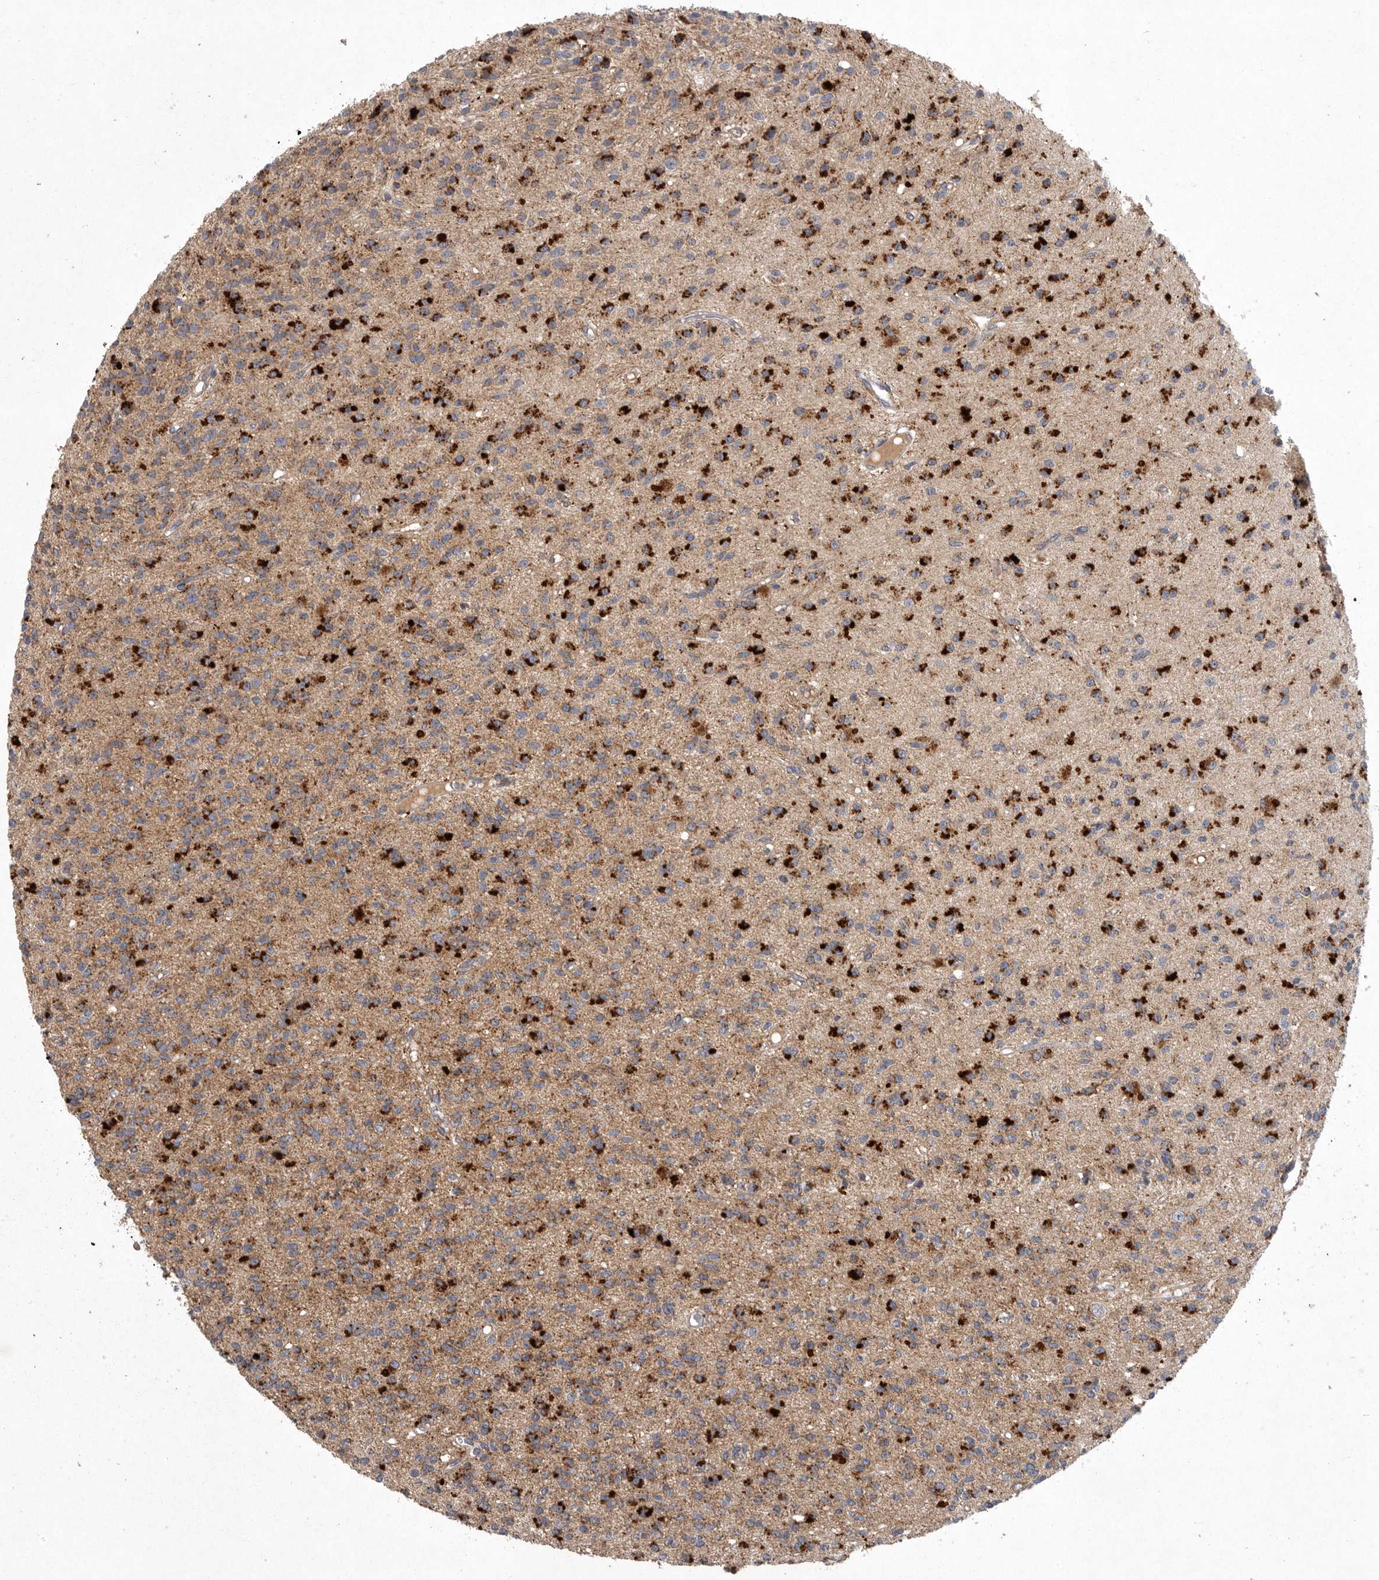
{"staining": {"intensity": "strong", "quantity": ">75%", "location": "cytoplasmic/membranous"}, "tissue": "glioma", "cell_type": "Tumor cells", "image_type": "cancer", "snomed": [{"axis": "morphology", "description": "Glioma, malignant, High grade"}, {"axis": "topography", "description": "Brain"}], "caption": "Immunohistochemistry staining of high-grade glioma (malignant), which reveals high levels of strong cytoplasmic/membranous staining in about >75% of tumor cells indicating strong cytoplasmic/membranous protein staining. The staining was performed using DAB (3,3'-diaminobenzidine) (brown) for protein detection and nuclei were counterstained in hematoxylin (blue).", "gene": "LAMTOR3", "patient": {"sex": "male", "age": 34}}